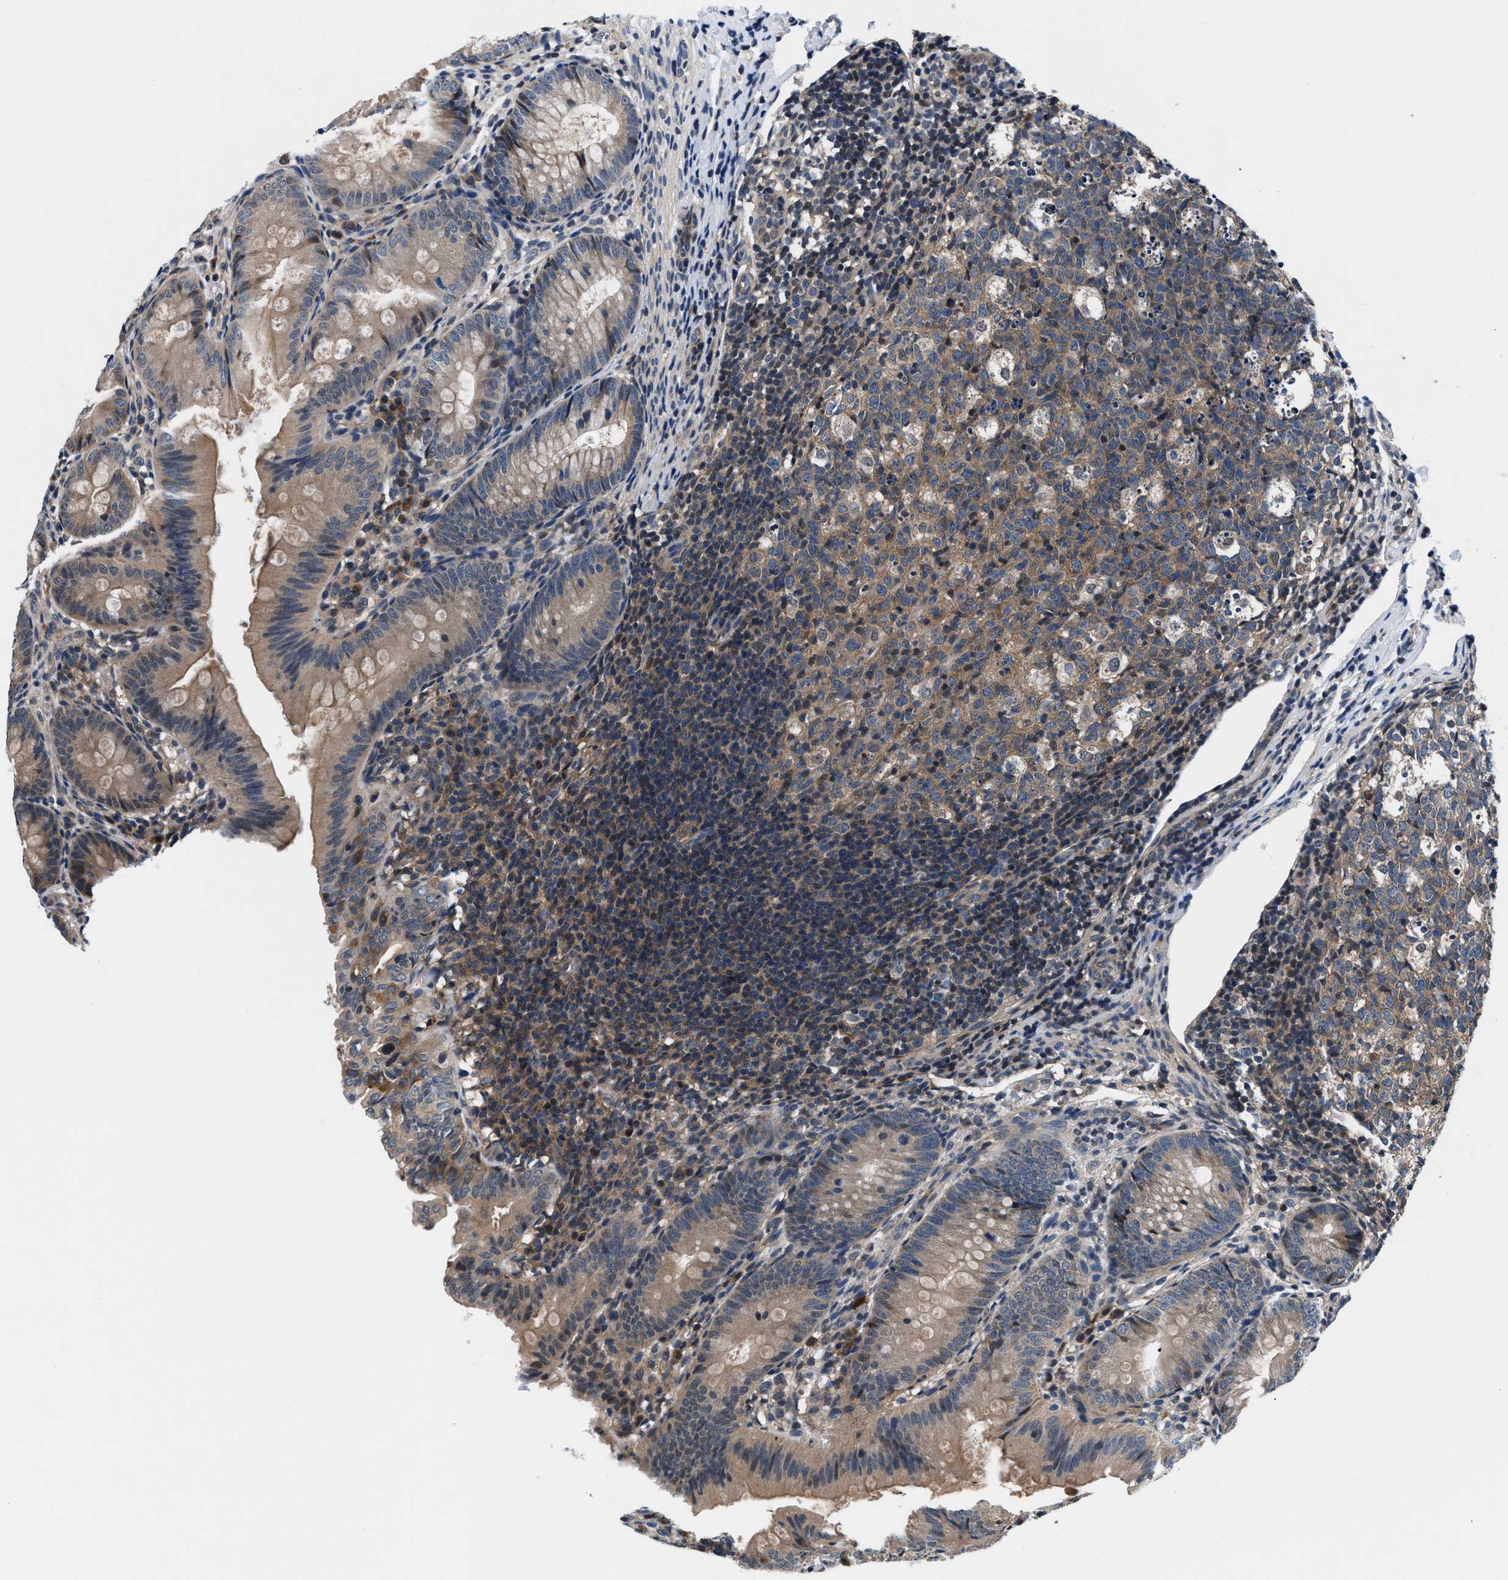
{"staining": {"intensity": "weak", "quantity": ">75%", "location": "cytoplasmic/membranous"}, "tissue": "appendix", "cell_type": "Glandular cells", "image_type": "normal", "snomed": [{"axis": "morphology", "description": "Normal tissue, NOS"}, {"axis": "topography", "description": "Appendix"}], "caption": "IHC (DAB (3,3'-diaminobenzidine)) staining of benign appendix shows weak cytoplasmic/membranous protein staining in approximately >75% of glandular cells.", "gene": "PRPSAP2", "patient": {"sex": "male", "age": 1}}